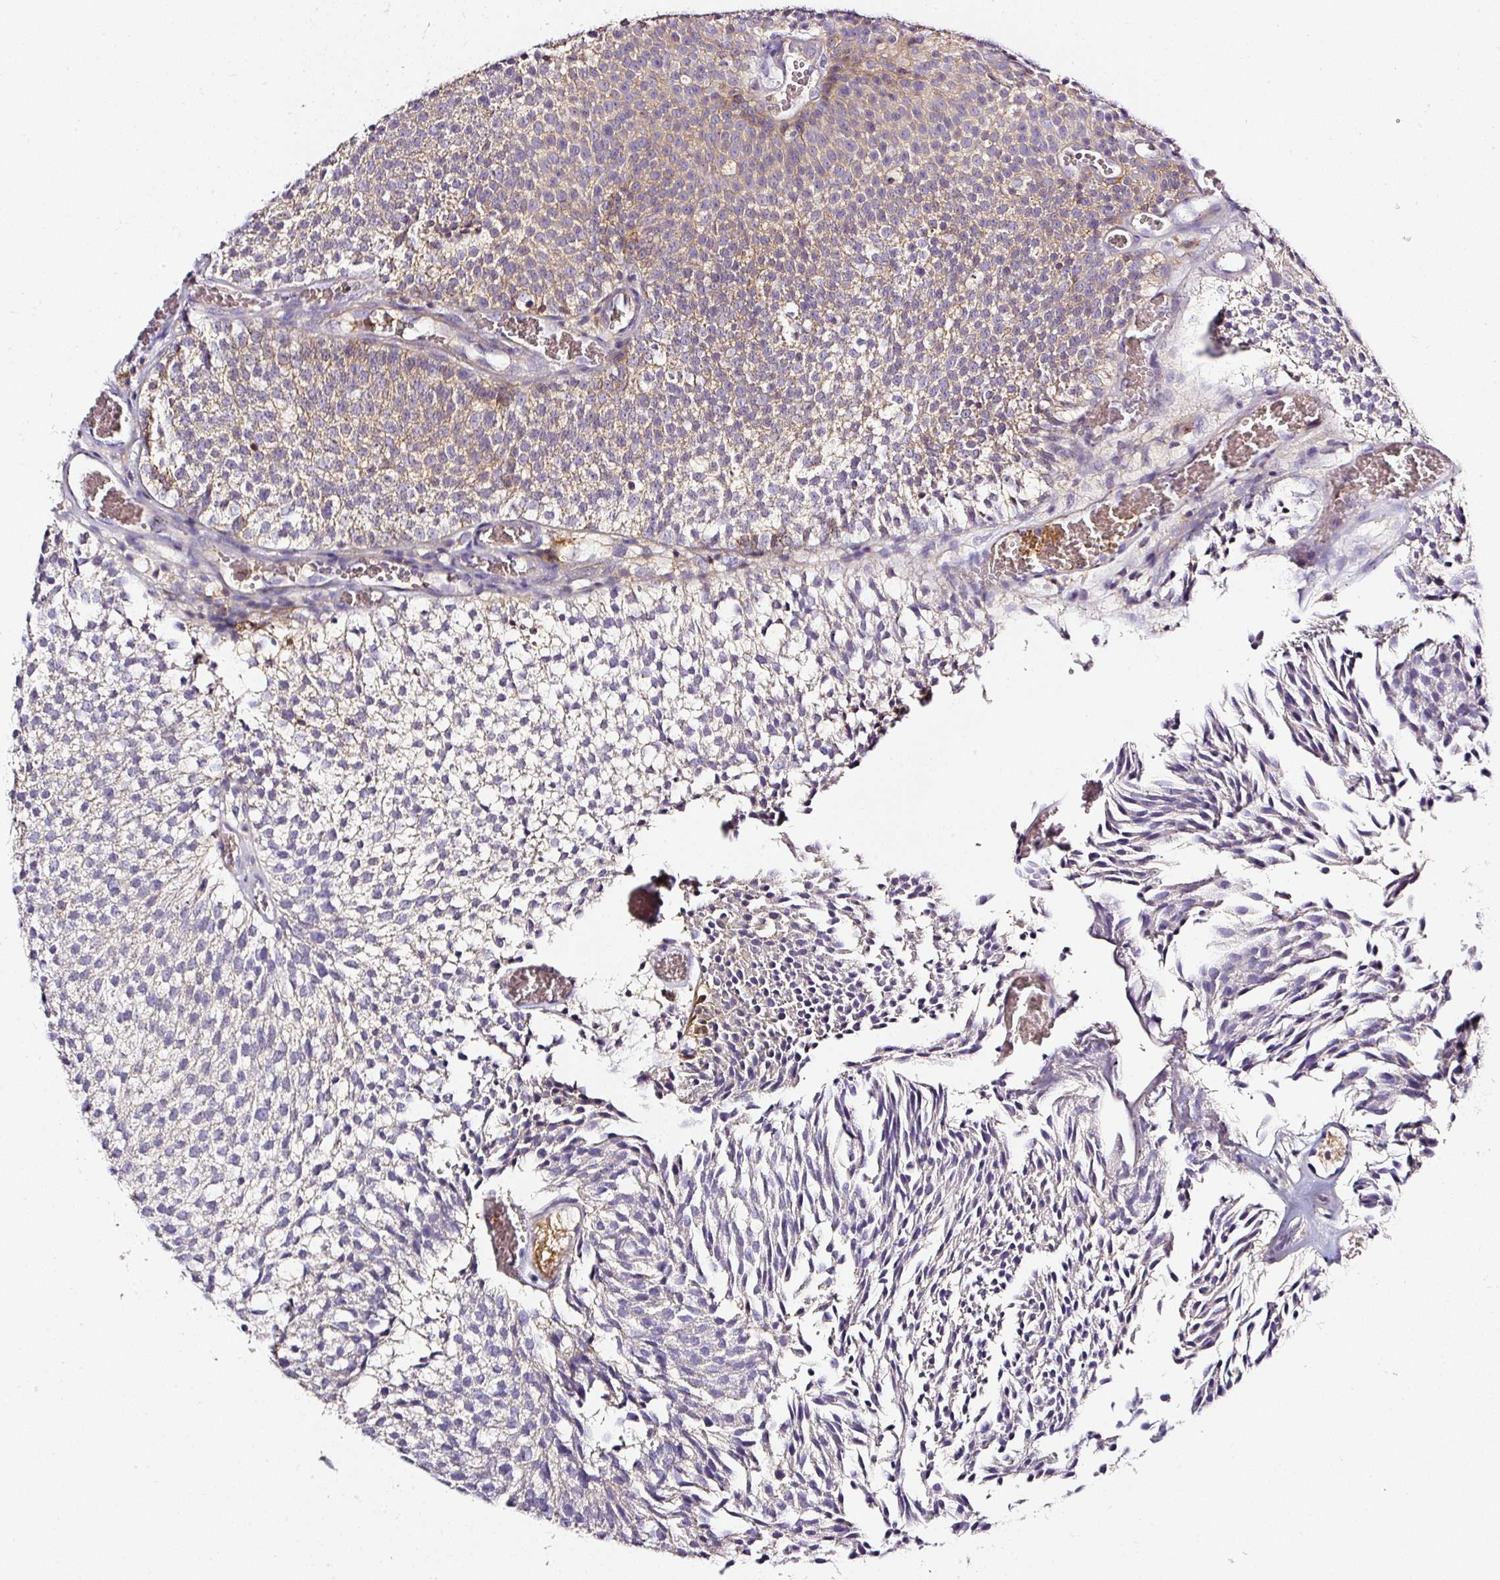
{"staining": {"intensity": "moderate", "quantity": "25%-75%", "location": "cytoplasmic/membranous"}, "tissue": "urothelial cancer", "cell_type": "Tumor cells", "image_type": "cancer", "snomed": [{"axis": "morphology", "description": "Urothelial carcinoma, Low grade"}, {"axis": "topography", "description": "Urinary bladder"}], "caption": "Immunohistochemistry (IHC) (DAB (3,3'-diaminobenzidine)) staining of human urothelial carcinoma (low-grade) exhibits moderate cytoplasmic/membranous protein staining in about 25%-75% of tumor cells.", "gene": "CD47", "patient": {"sex": "female", "age": 79}}